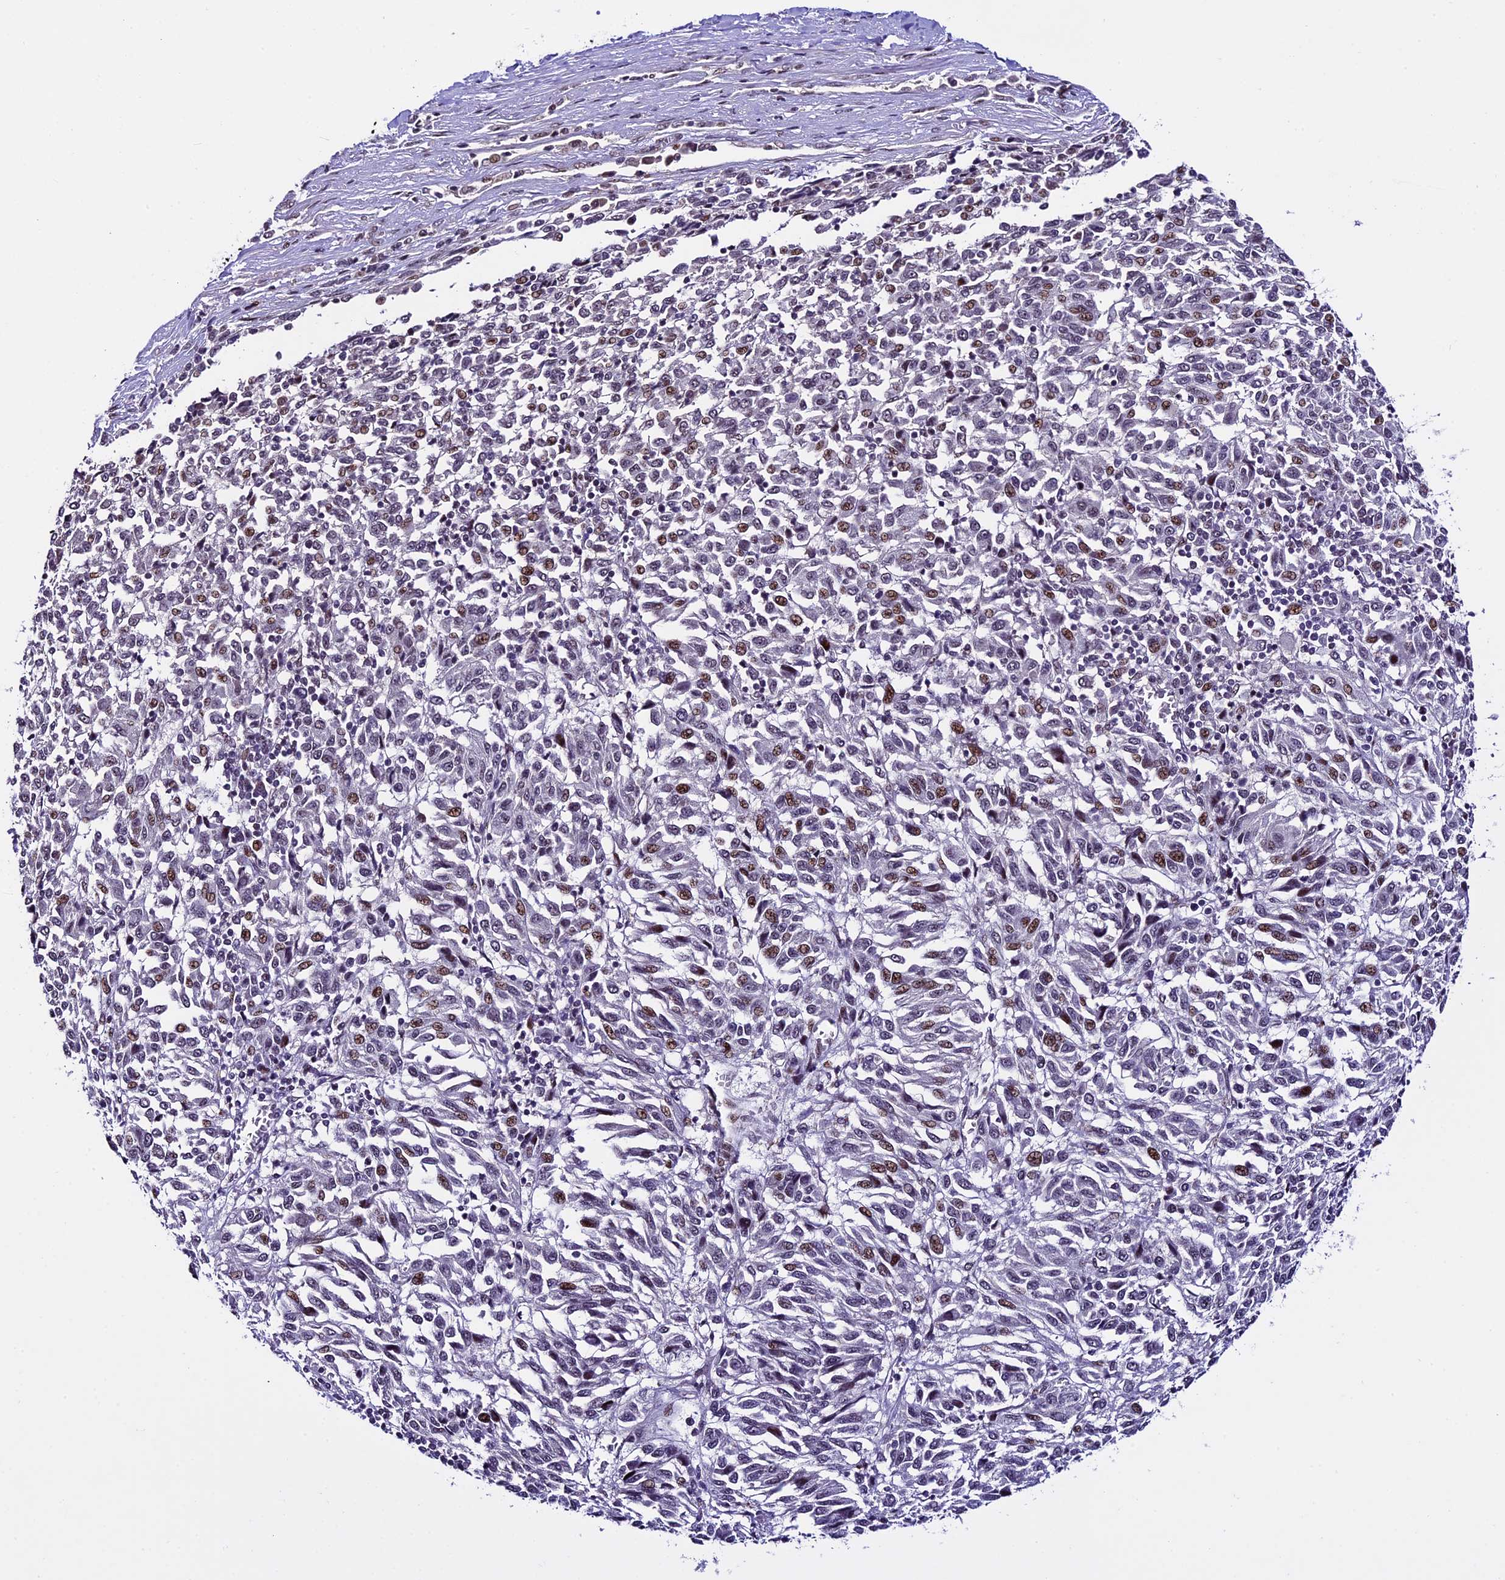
{"staining": {"intensity": "moderate", "quantity": "<25%", "location": "nuclear"}, "tissue": "melanoma", "cell_type": "Tumor cells", "image_type": "cancer", "snomed": [{"axis": "morphology", "description": "Malignant melanoma, Metastatic site"}, {"axis": "topography", "description": "Lung"}], "caption": "Malignant melanoma (metastatic site) tissue reveals moderate nuclear expression in about <25% of tumor cells", "gene": "TCP11L2", "patient": {"sex": "male", "age": 64}}